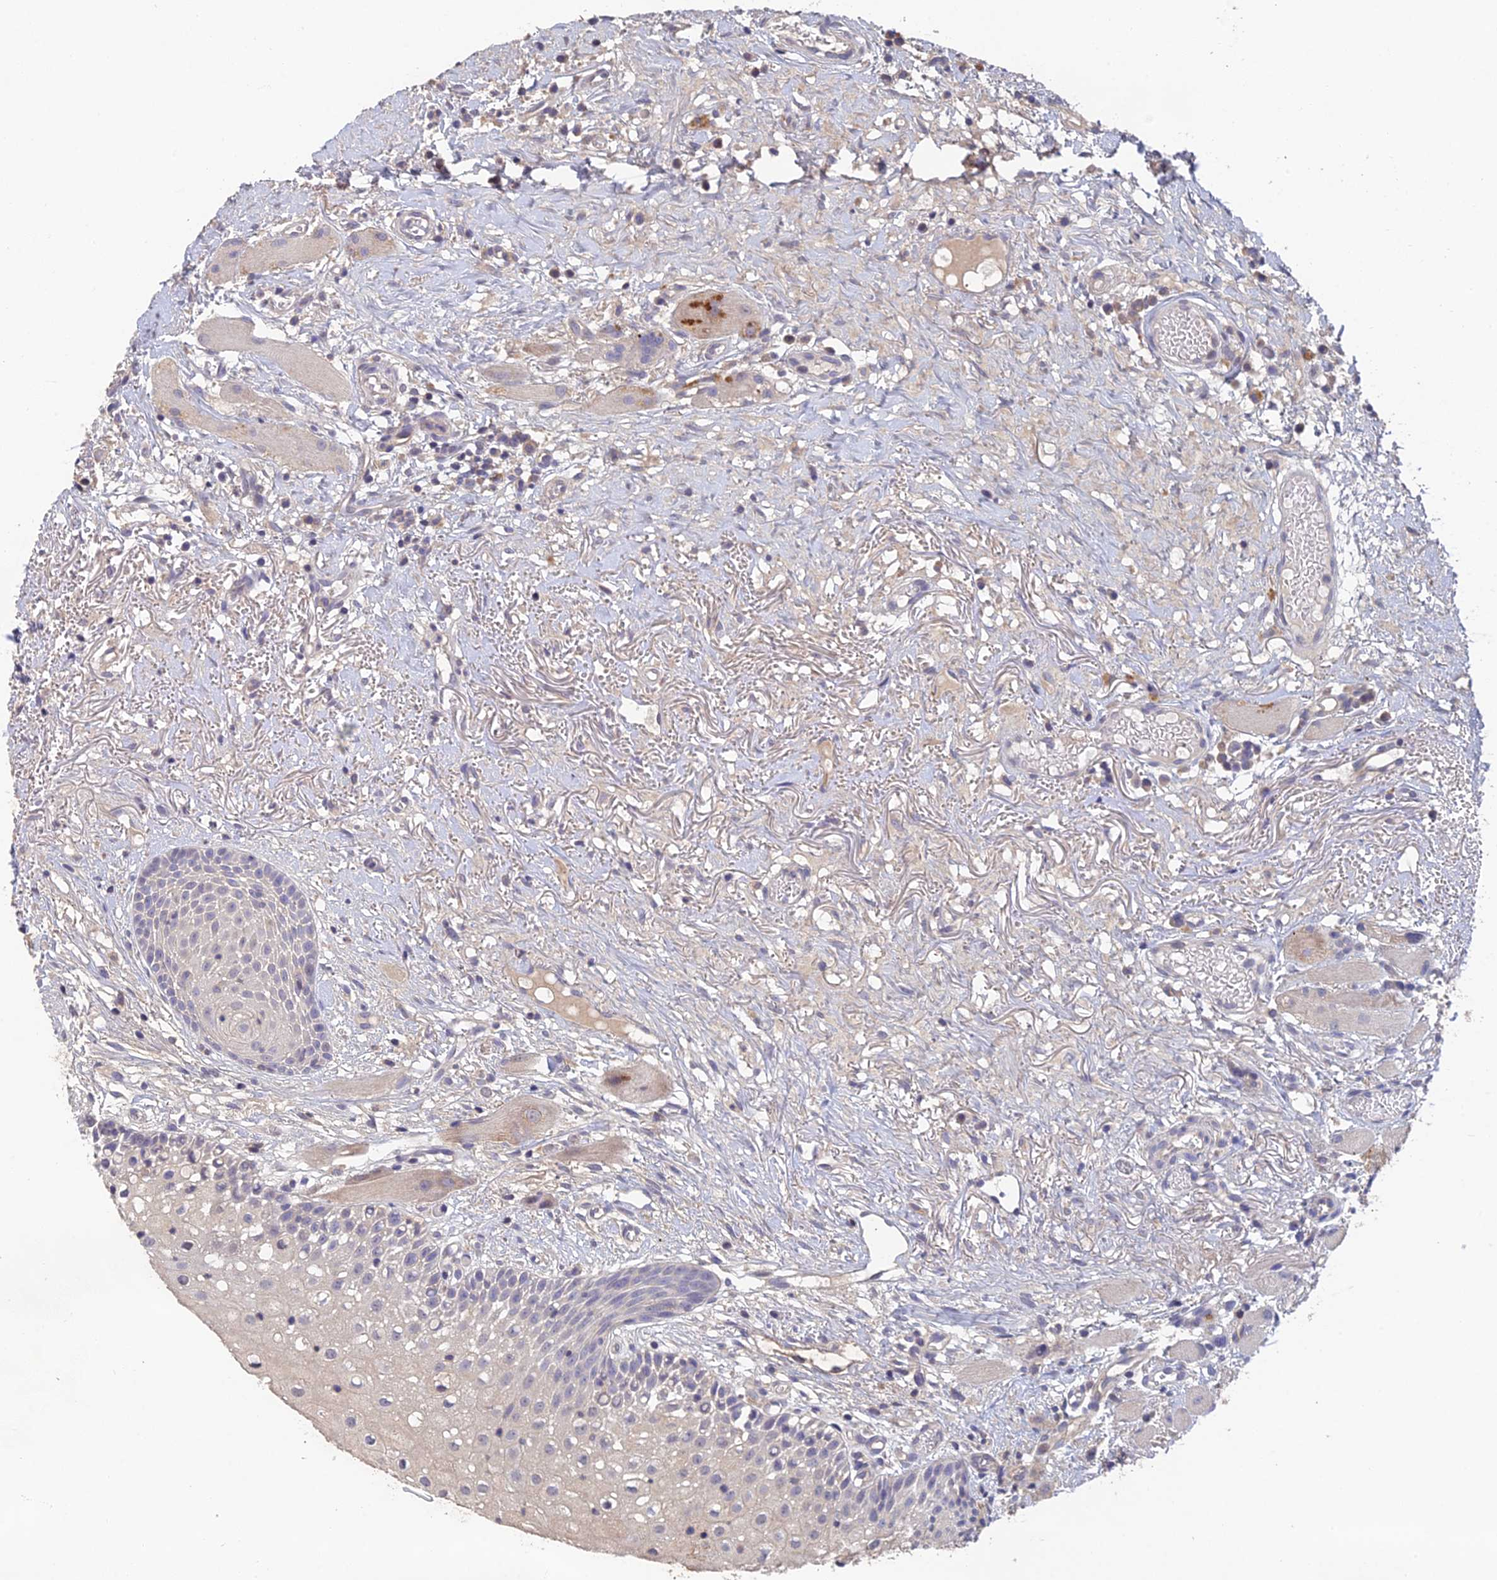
{"staining": {"intensity": "moderate", "quantity": "<25%", "location": "nuclear"}, "tissue": "oral mucosa", "cell_type": "Squamous epithelial cells", "image_type": "normal", "snomed": [{"axis": "morphology", "description": "Normal tissue, NOS"}, {"axis": "topography", "description": "Oral tissue"}], "caption": "The photomicrograph shows immunohistochemical staining of benign oral mucosa. There is moderate nuclear expression is seen in approximately <25% of squamous epithelial cells.", "gene": "ADAMTS13", "patient": {"sex": "female", "age": 69}}